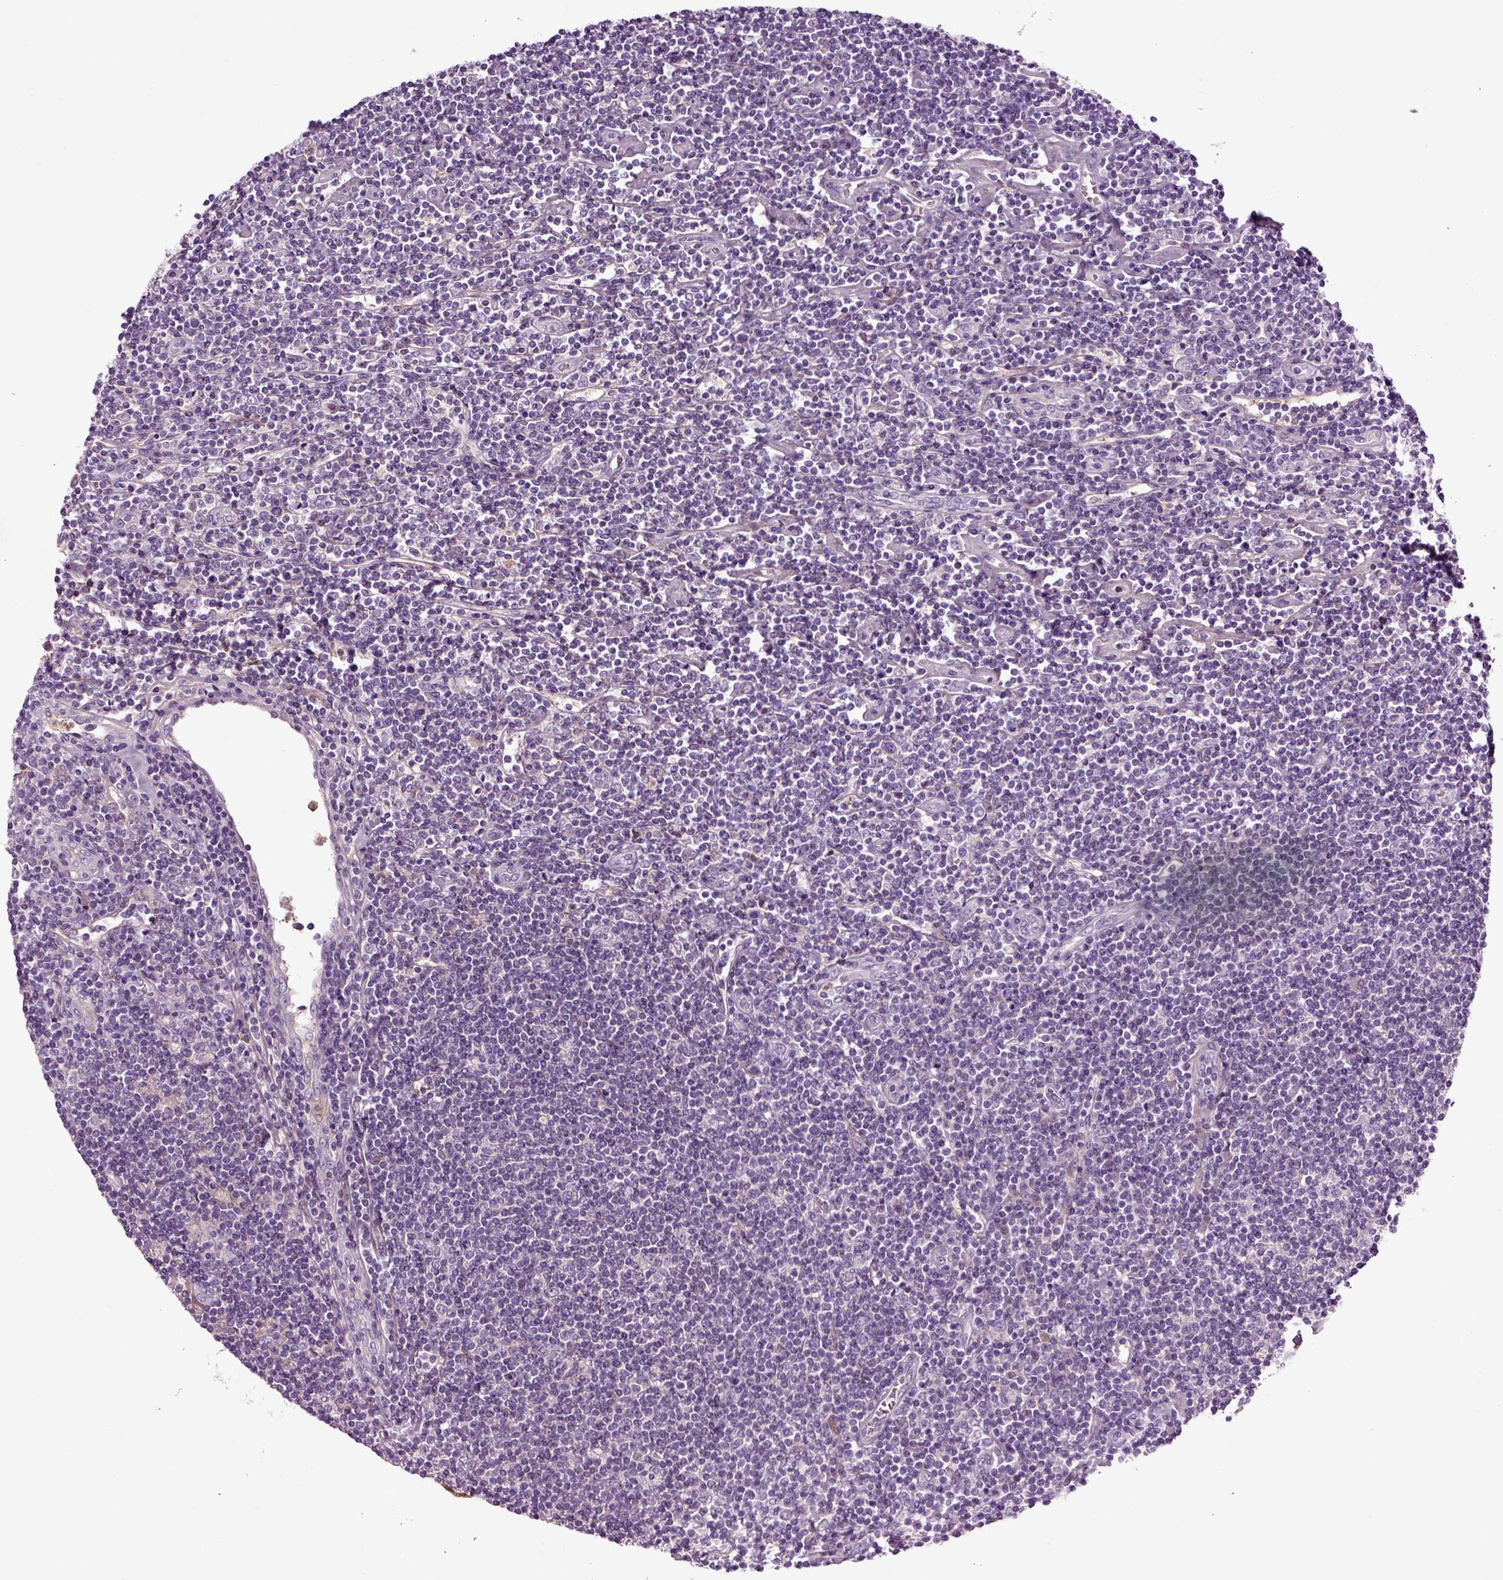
{"staining": {"intensity": "negative", "quantity": "none", "location": "none"}, "tissue": "lymphoma", "cell_type": "Tumor cells", "image_type": "cancer", "snomed": [{"axis": "morphology", "description": "Hodgkin's disease, NOS"}, {"axis": "topography", "description": "Lymph node"}], "caption": "Protein analysis of lymphoma reveals no significant expression in tumor cells.", "gene": "SPON1", "patient": {"sex": "male", "age": 40}}